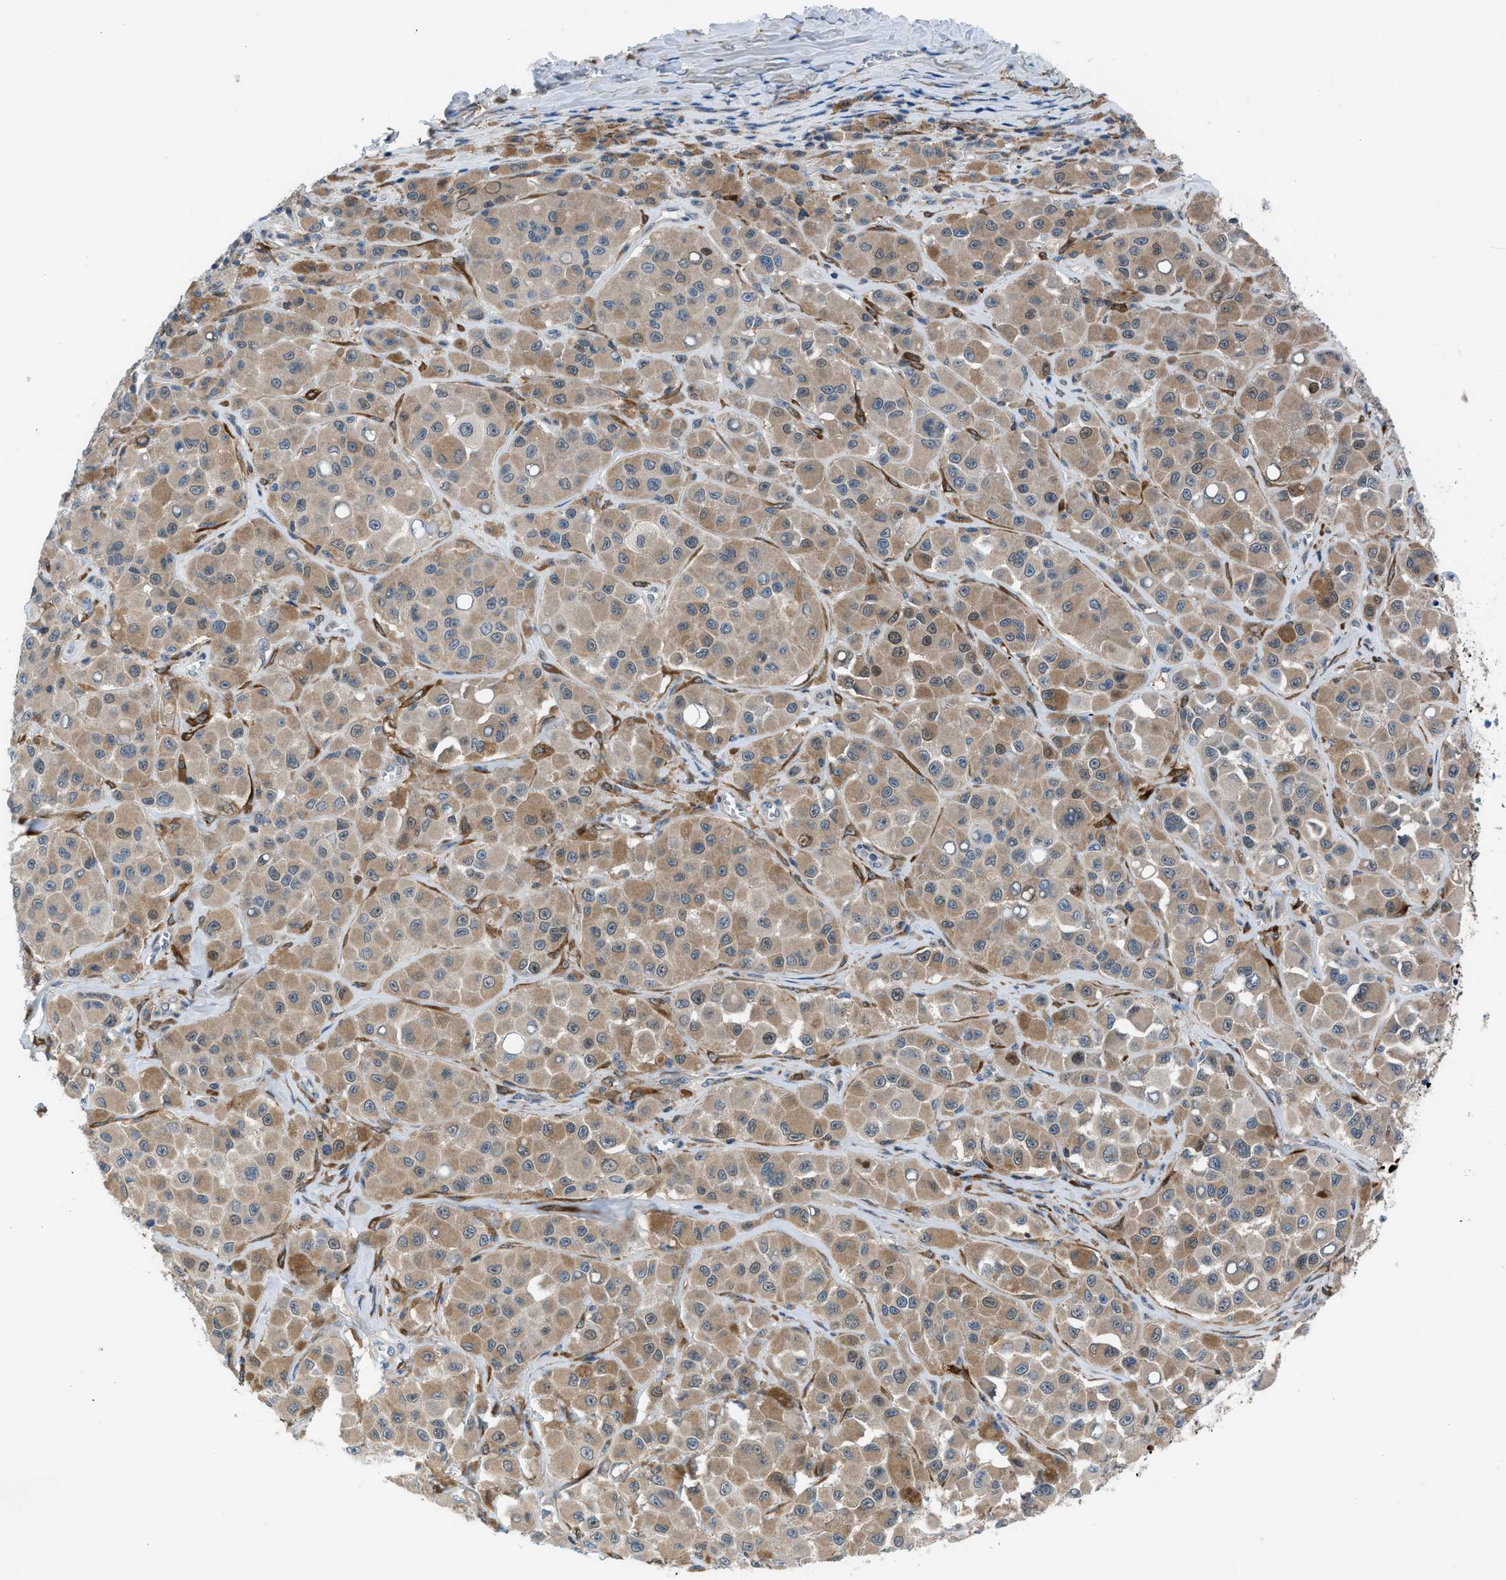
{"staining": {"intensity": "moderate", "quantity": ">75%", "location": "cytoplasmic/membranous,nuclear"}, "tissue": "melanoma", "cell_type": "Tumor cells", "image_type": "cancer", "snomed": [{"axis": "morphology", "description": "Malignant melanoma, NOS"}, {"axis": "topography", "description": "Skin"}], "caption": "Brown immunohistochemical staining in melanoma demonstrates moderate cytoplasmic/membranous and nuclear staining in approximately >75% of tumor cells. (DAB IHC with brightfield microscopy, high magnification).", "gene": "TMEM45B", "patient": {"sex": "male", "age": 84}}